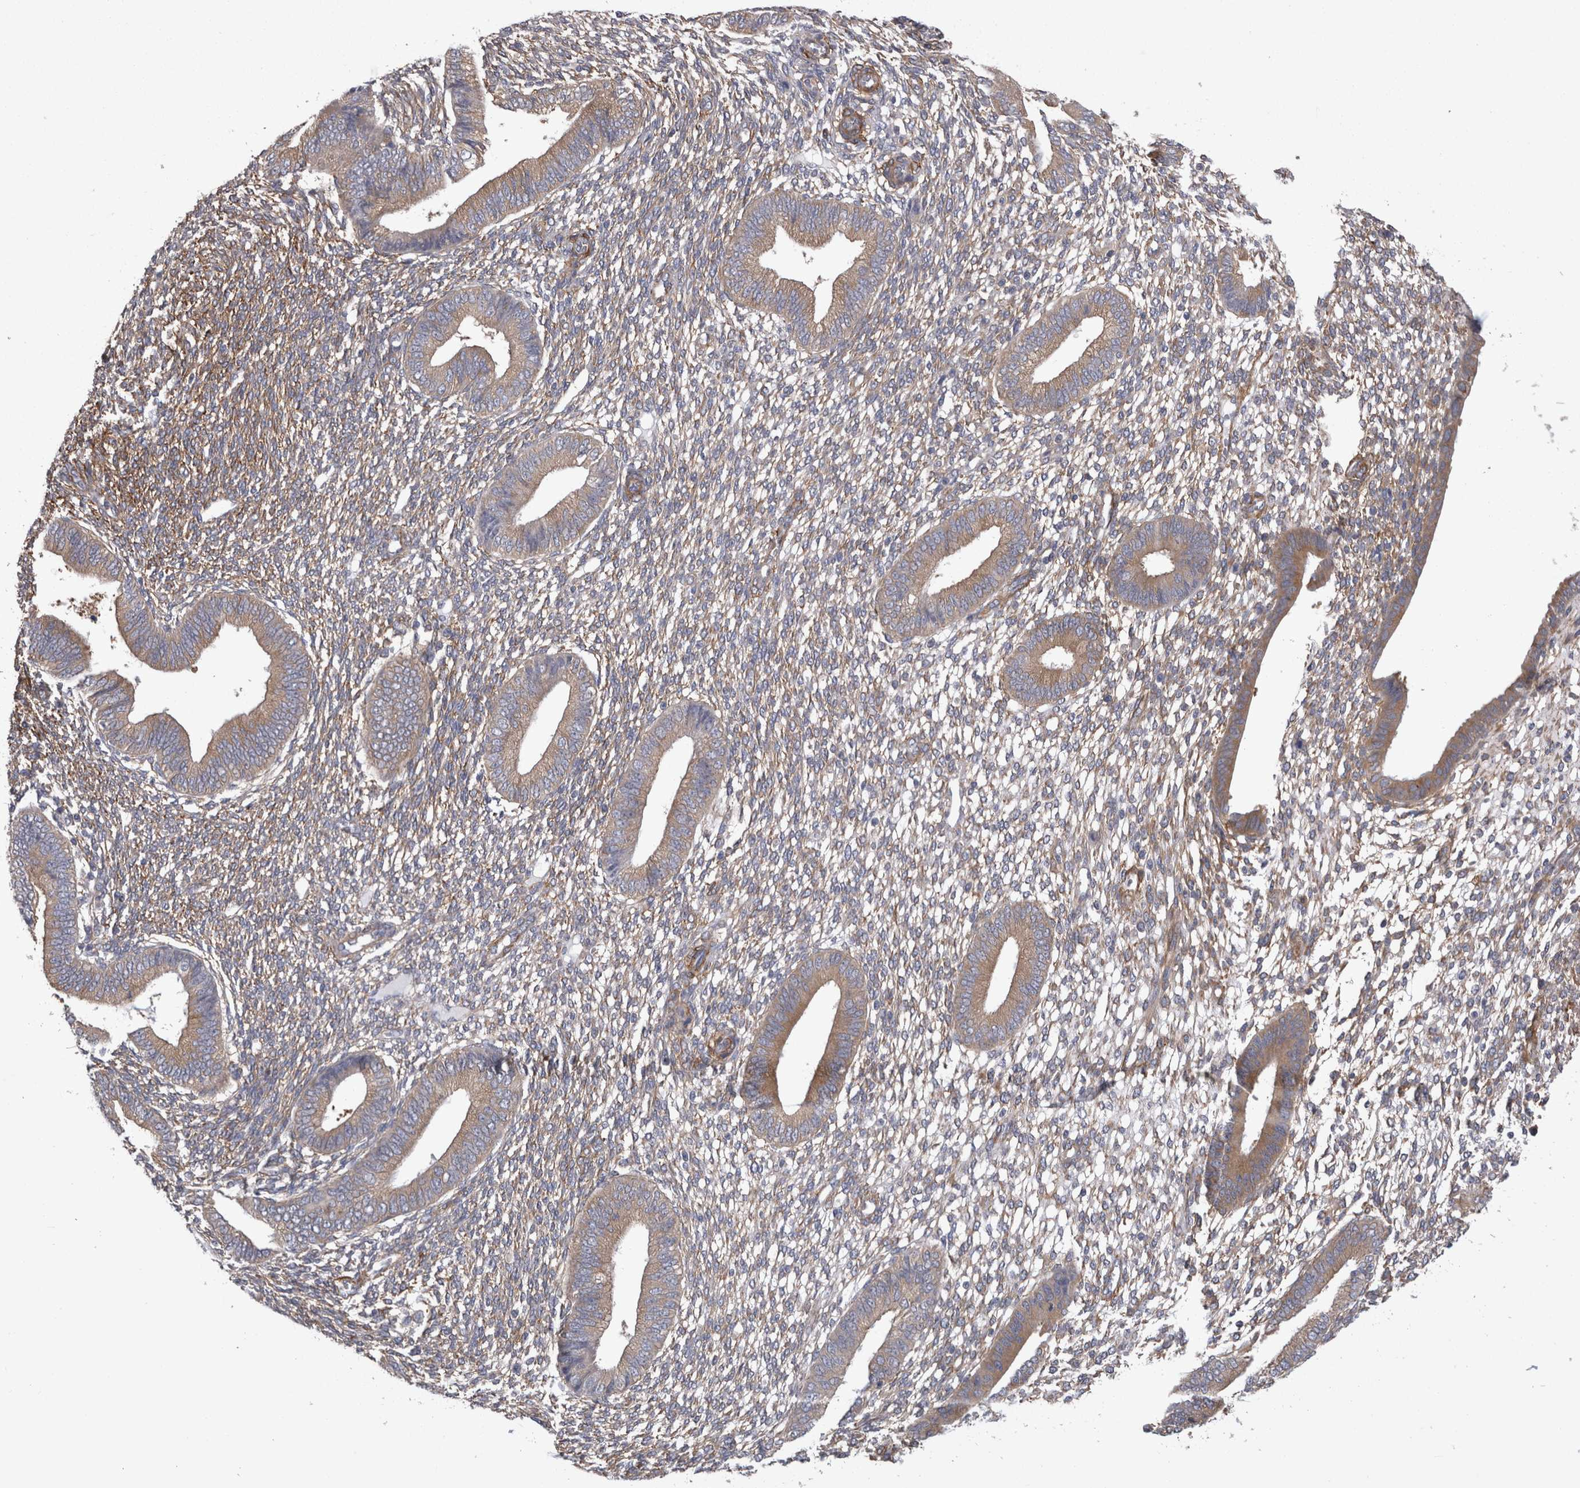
{"staining": {"intensity": "weak", "quantity": "25%-75%", "location": "cytoplasmic/membranous"}, "tissue": "endometrium", "cell_type": "Cells in endometrial stroma", "image_type": "normal", "snomed": [{"axis": "morphology", "description": "Normal tissue, NOS"}, {"axis": "topography", "description": "Endometrium"}], "caption": "Protein expression analysis of unremarkable human endometrium reveals weak cytoplasmic/membranous positivity in approximately 25%-75% of cells in endometrial stroma. Using DAB (3,3'-diaminobenzidine) (brown) and hematoxylin (blue) stains, captured at high magnification using brightfield microscopy.", "gene": "EPRS1", "patient": {"sex": "female", "age": 46}}